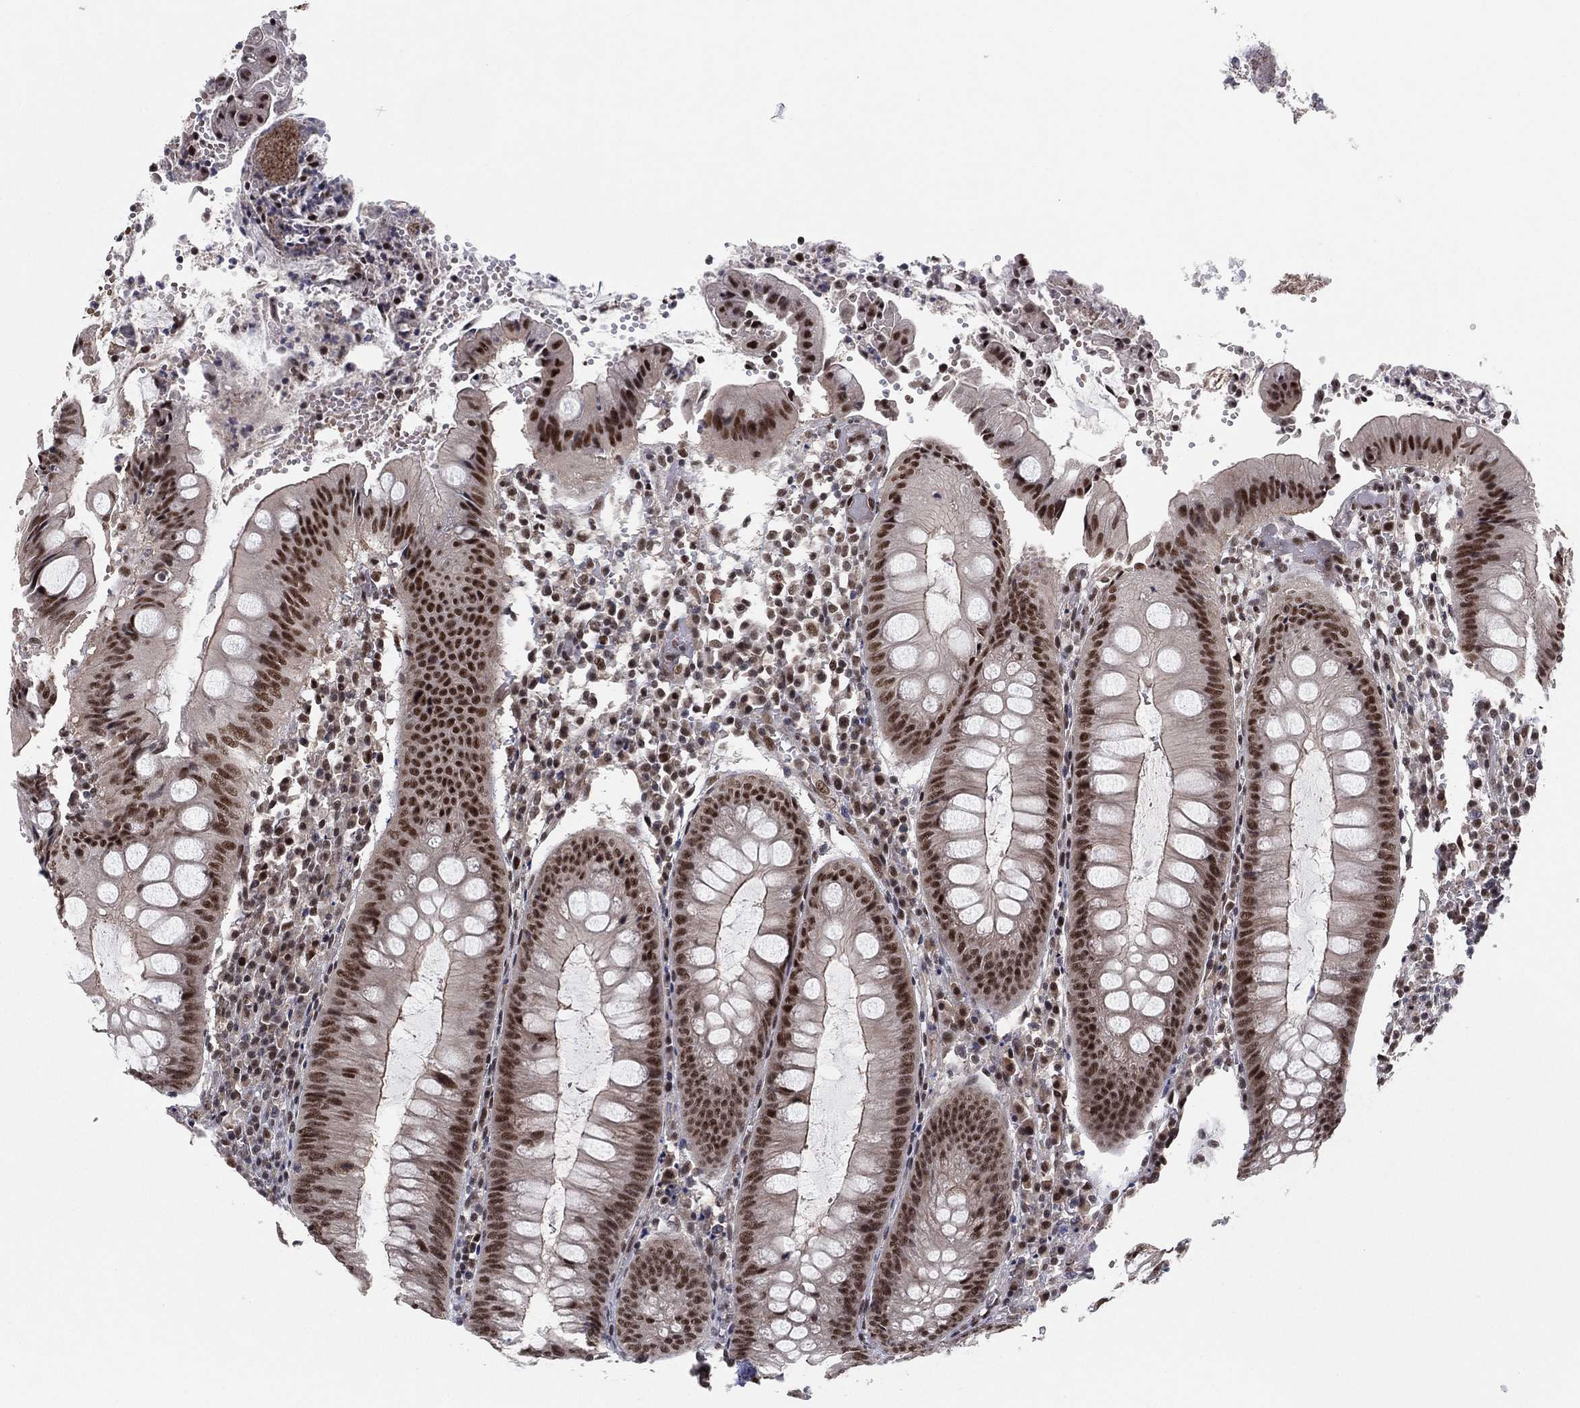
{"staining": {"intensity": "strong", "quantity": ">75%", "location": "nuclear"}, "tissue": "appendix", "cell_type": "Glandular cells", "image_type": "normal", "snomed": [{"axis": "morphology", "description": "Normal tissue, NOS"}, {"axis": "morphology", "description": "Inflammation, NOS"}, {"axis": "topography", "description": "Appendix"}], "caption": "Immunohistochemistry staining of normal appendix, which displays high levels of strong nuclear positivity in approximately >75% of glandular cells indicating strong nuclear protein positivity. The staining was performed using DAB (brown) for protein detection and nuclei were counterstained in hematoxylin (blue).", "gene": "DGCR8", "patient": {"sex": "male", "age": 16}}